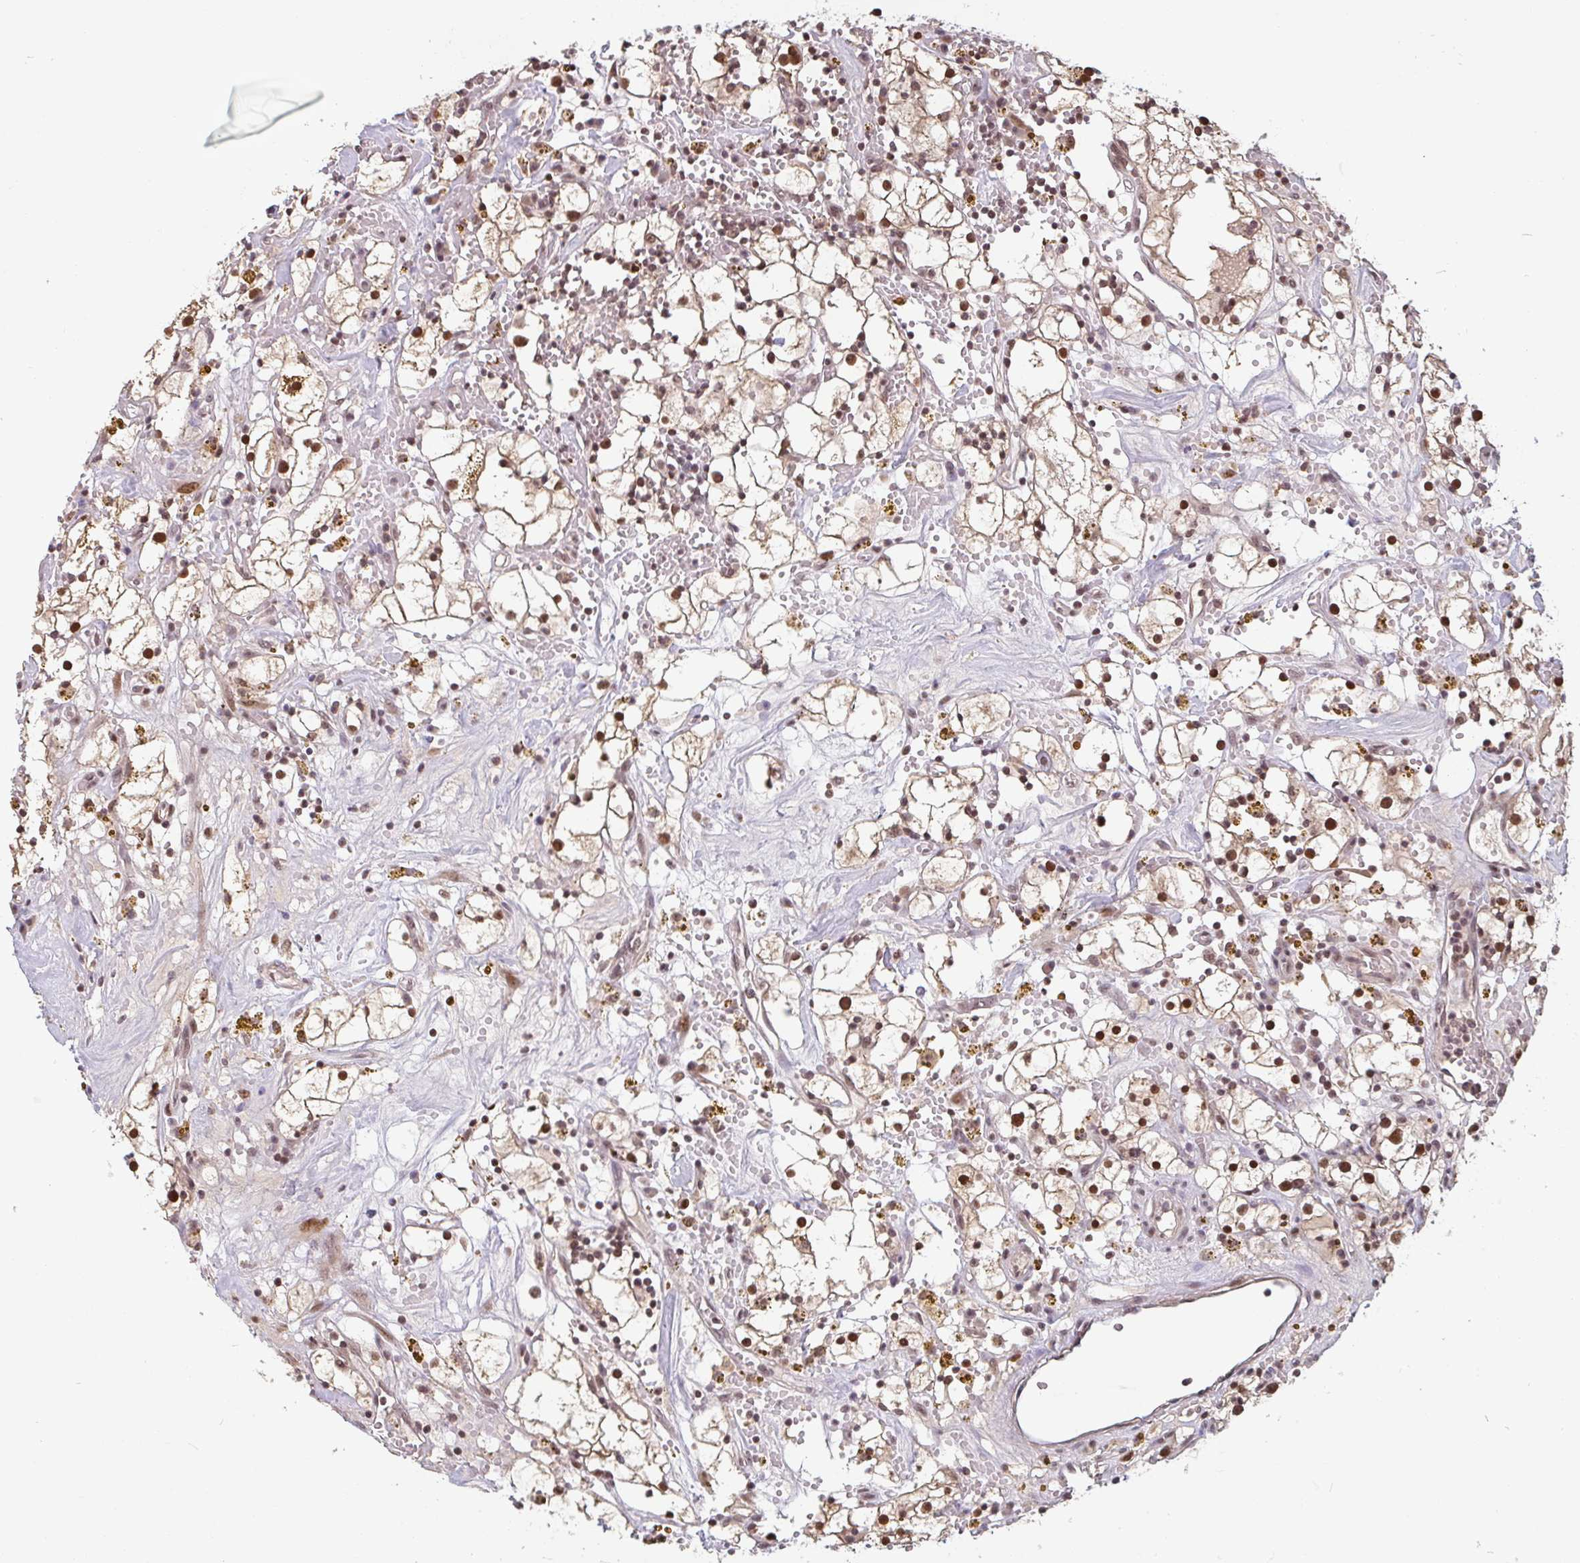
{"staining": {"intensity": "moderate", "quantity": ">75%", "location": "nuclear"}, "tissue": "renal cancer", "cell_type": "Tumor cells", "image_type": "cancer", "snomed": [{"axis": "morphology", "description": "Adenocarcinoma, NOS"}, {"axis": "topography", "description": "Kidney"}], "caption": "Brown immunohistochemical staining in renal cancer (adenocarcinoma) displays moderate nuclear expression in approximately >75% of tumor cells. (DAB (3,3'-diaminobenzidine) = brown stain, brightfield microscopy at high magnification).", "gene": "DR1", "patient": {"sex": "male", "age": 56}}